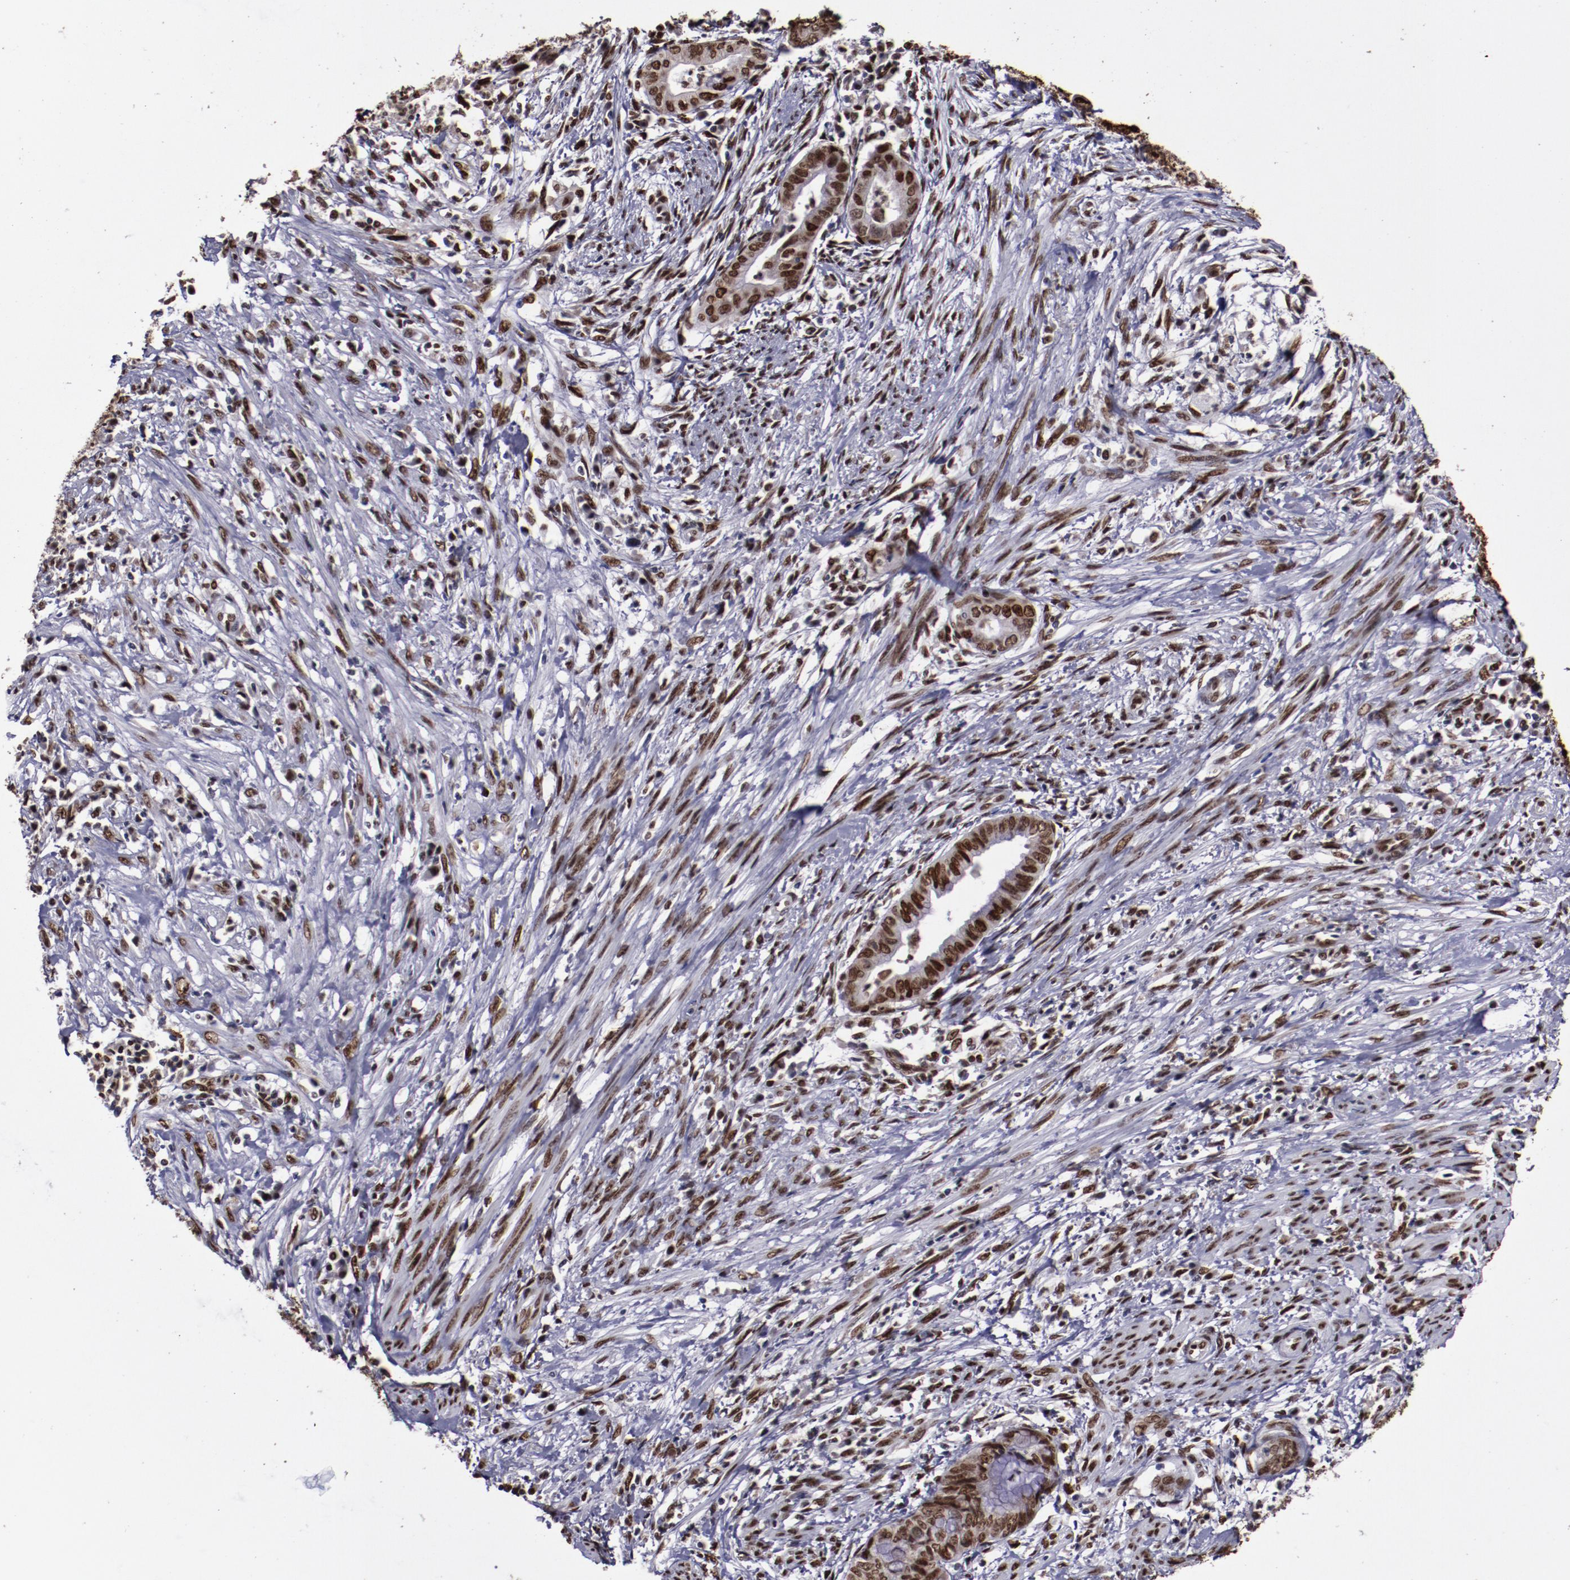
{"staining": {"intensity": "moderate", "quantity": ">75%", "location": "nuclear"}, "tissue": "endometrial cancer", "cell_type": "Tumor cells", "image_type": "cancer", "snomed": [{"axis": "morphology", "description": "Necrosis, NOS"}, {"axis": "morphology", "description": "Adenocarcinoma, NOS"}, {"axis": "topography", "description": "Endometrium"}], "caption": "Human endometrial cancer stained with a brown dye shows moderate nuclear positive staining in about >75% of tumor cells.", "gene": "APEX1", "patient": {"sex": "female", "age": 79}}